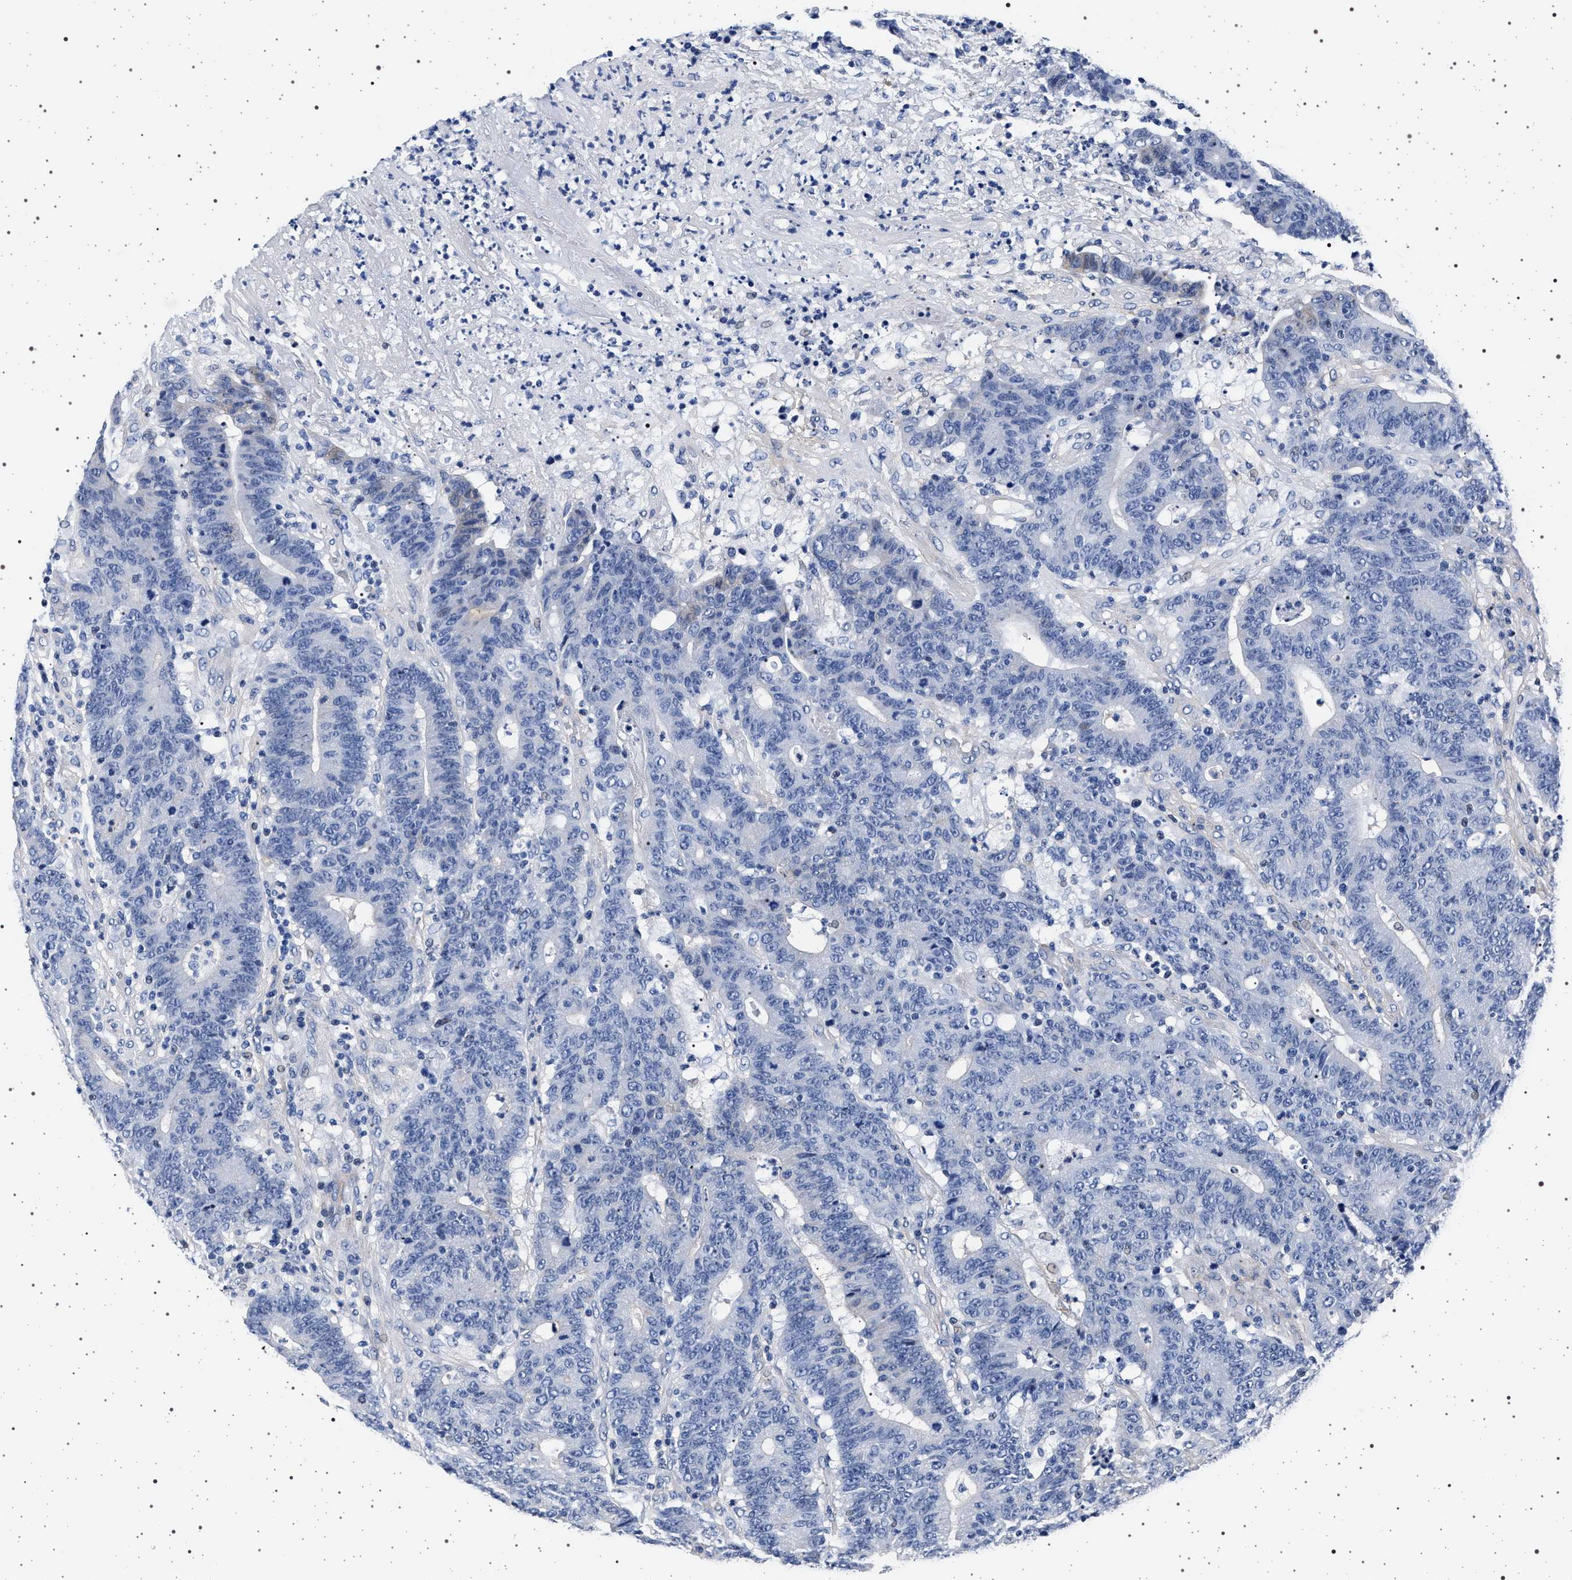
{"staining": {"intensity": "negative", "quantity": "none", "location": "none"}, "tissue": "colorectal cancer", "cell_type": "Tumor cells", "image_type": "cancer", "snomed": [{"axis": "morphology", "description": "Normal tissue, NOS"}, {"axis": "morphology", "description": "Adenocarcinoma, NOS"}, {"axis": "topography", "description": "Colon"}], "caption": "An IHC micrograph of adenocarcinoma (colorectal) is shown. There is no staining in tumor cells of adenocarcinoma (colorectal).", "gene": "SLC9A1", "patient": {"sex": "female", "age": 75}}